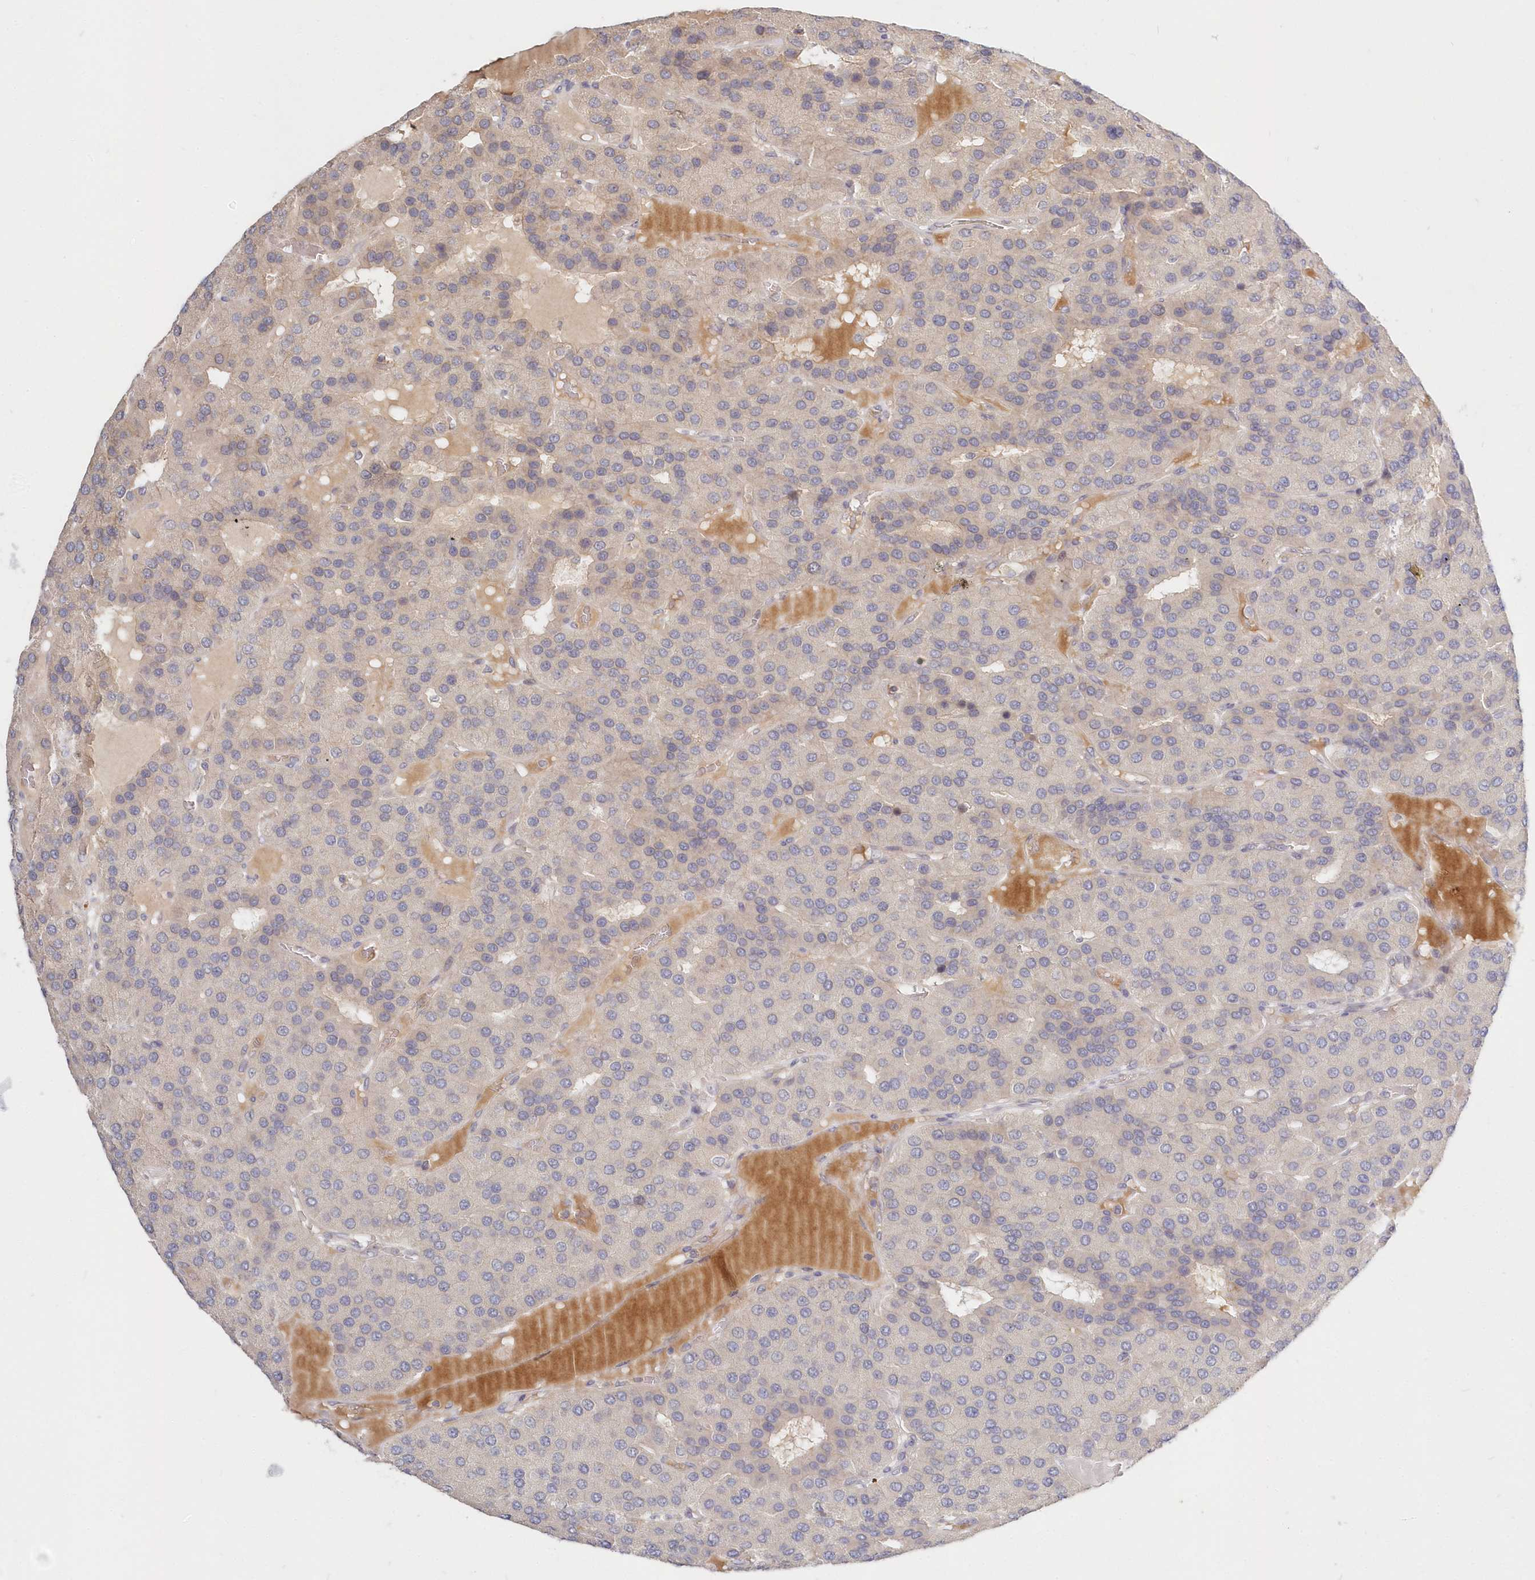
{"staining": {"intensity": "negative", "quantity": "none", "location": "none"}, "tissue": "parathyroid gland", "cell_type": "Glandular cells", "image_type": "normal", "snomed": [{"axis": "morphology", "description": "Normal tissue, NOS"}, {"axis": "morphology", "description": "Adenoma, NOS"}, {"axis": "topography", "description": "Parathyroid gland"}], "caption": "This photomicrograph is of normal parathyroid gland stained with IHC to label a protein in brown with the nuclei are counter-stained blue. There is no expression in glandular cells.", "gene": "KATNA1", "patient": {"sex": "female", "age": 86}}